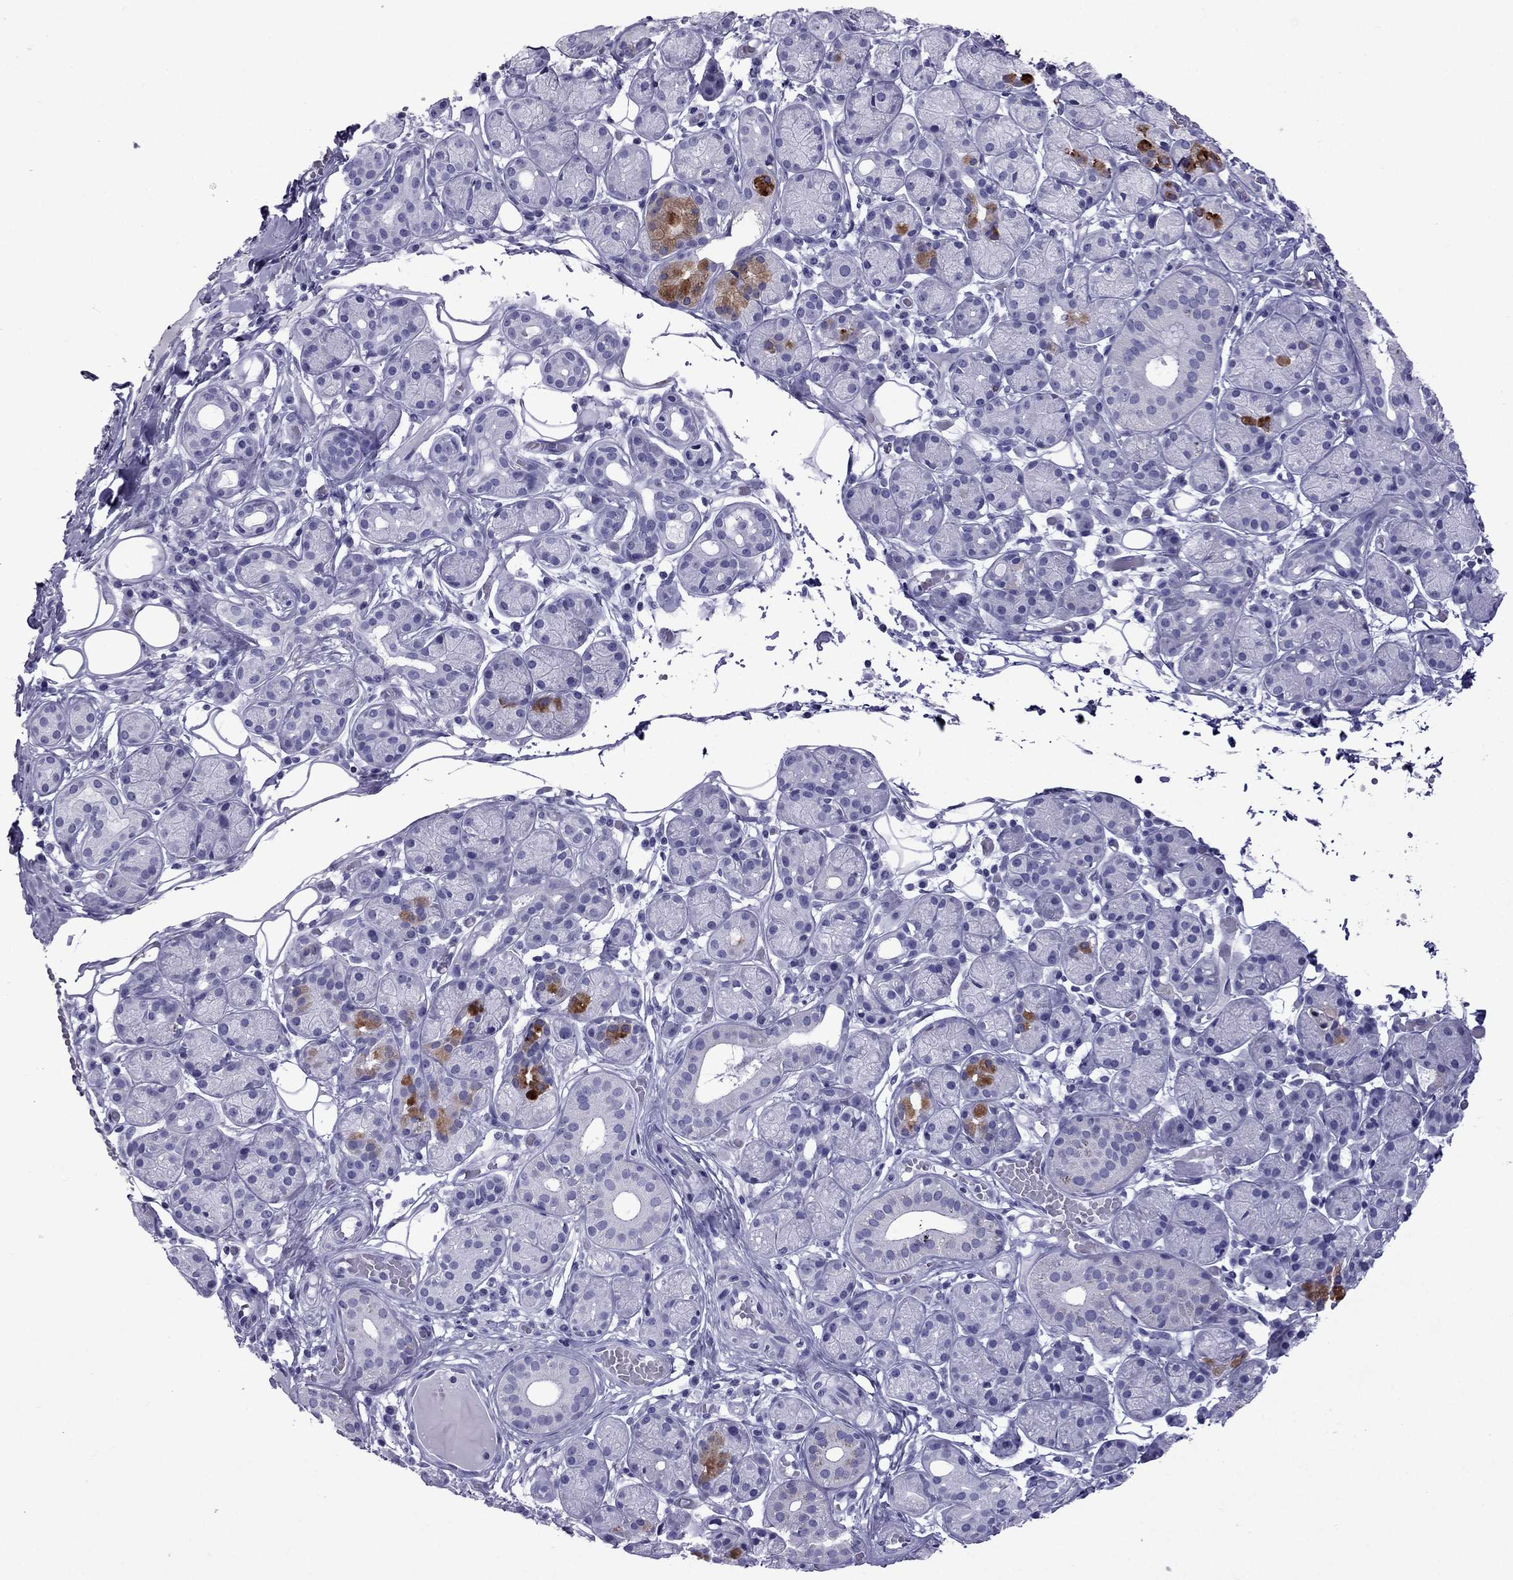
{"staining": {"intensity": "moderate", "quantity": "<25%", "location": "cytoplasmic/membranous"}, "tissue": "salivary gland", "cell_type": "Glandular cells", "image_type": "normal", "snomed": [{"axis": "morphology", "description": "Normal tissue, NOS"}, {"axis": "topography", "description": "Salivary gland"}, {"axis": "topography", "description": "Peripheral nerve tissue"}], "caption": "Immunohistochemical staining of benign human salivary gland exhibits moderate cytoplasmic/membranous protein expression in about <25% of glandular cells.", "gene": "TFF3", "patient": {"sex": "male", "age": 71}}